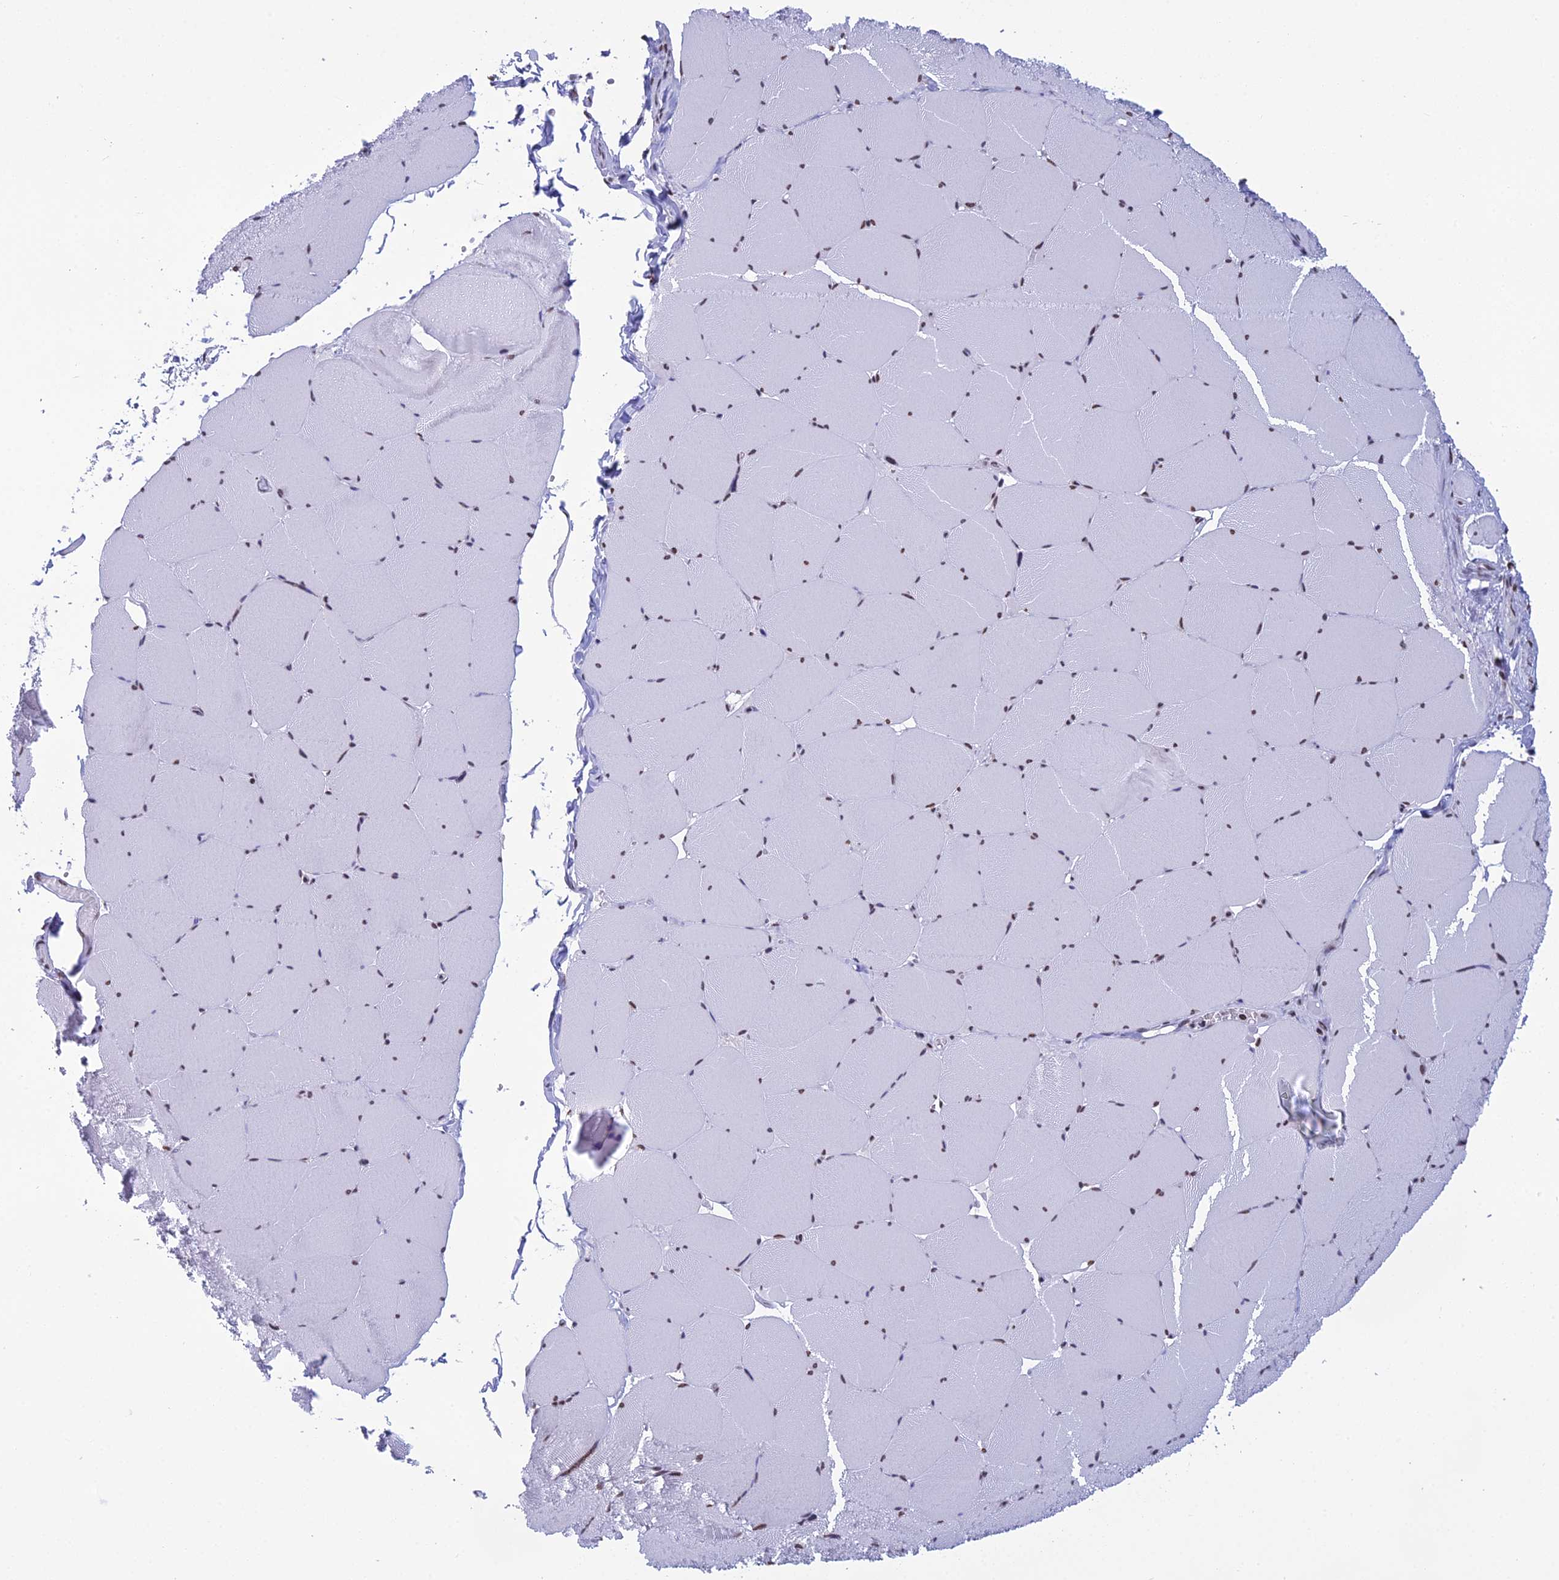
{"staining": {"intensity": "strong", "quantity": "25%-75%", "location": "nuclear"}, "tissue": "skeletal muscle", "cell_type": "Myocytes", "image_type": "normal", "snomed": [{"axis": "morphology", "description": "Normal tissue, NOS"}, {"axis": "topography", "description": "Skeletal muscle"}, {"axis": "topography", "description": "Head-Neck"}], "caption": "Protein staining of benign skeletal muscle reveals strong nuclear expression in about 25%-75% of myocytes. (Brightfield microscopy of DAB IHC at high magnification).", "gene": "PRAMEF12", "patient": {"sex": "male", "age": 66}}